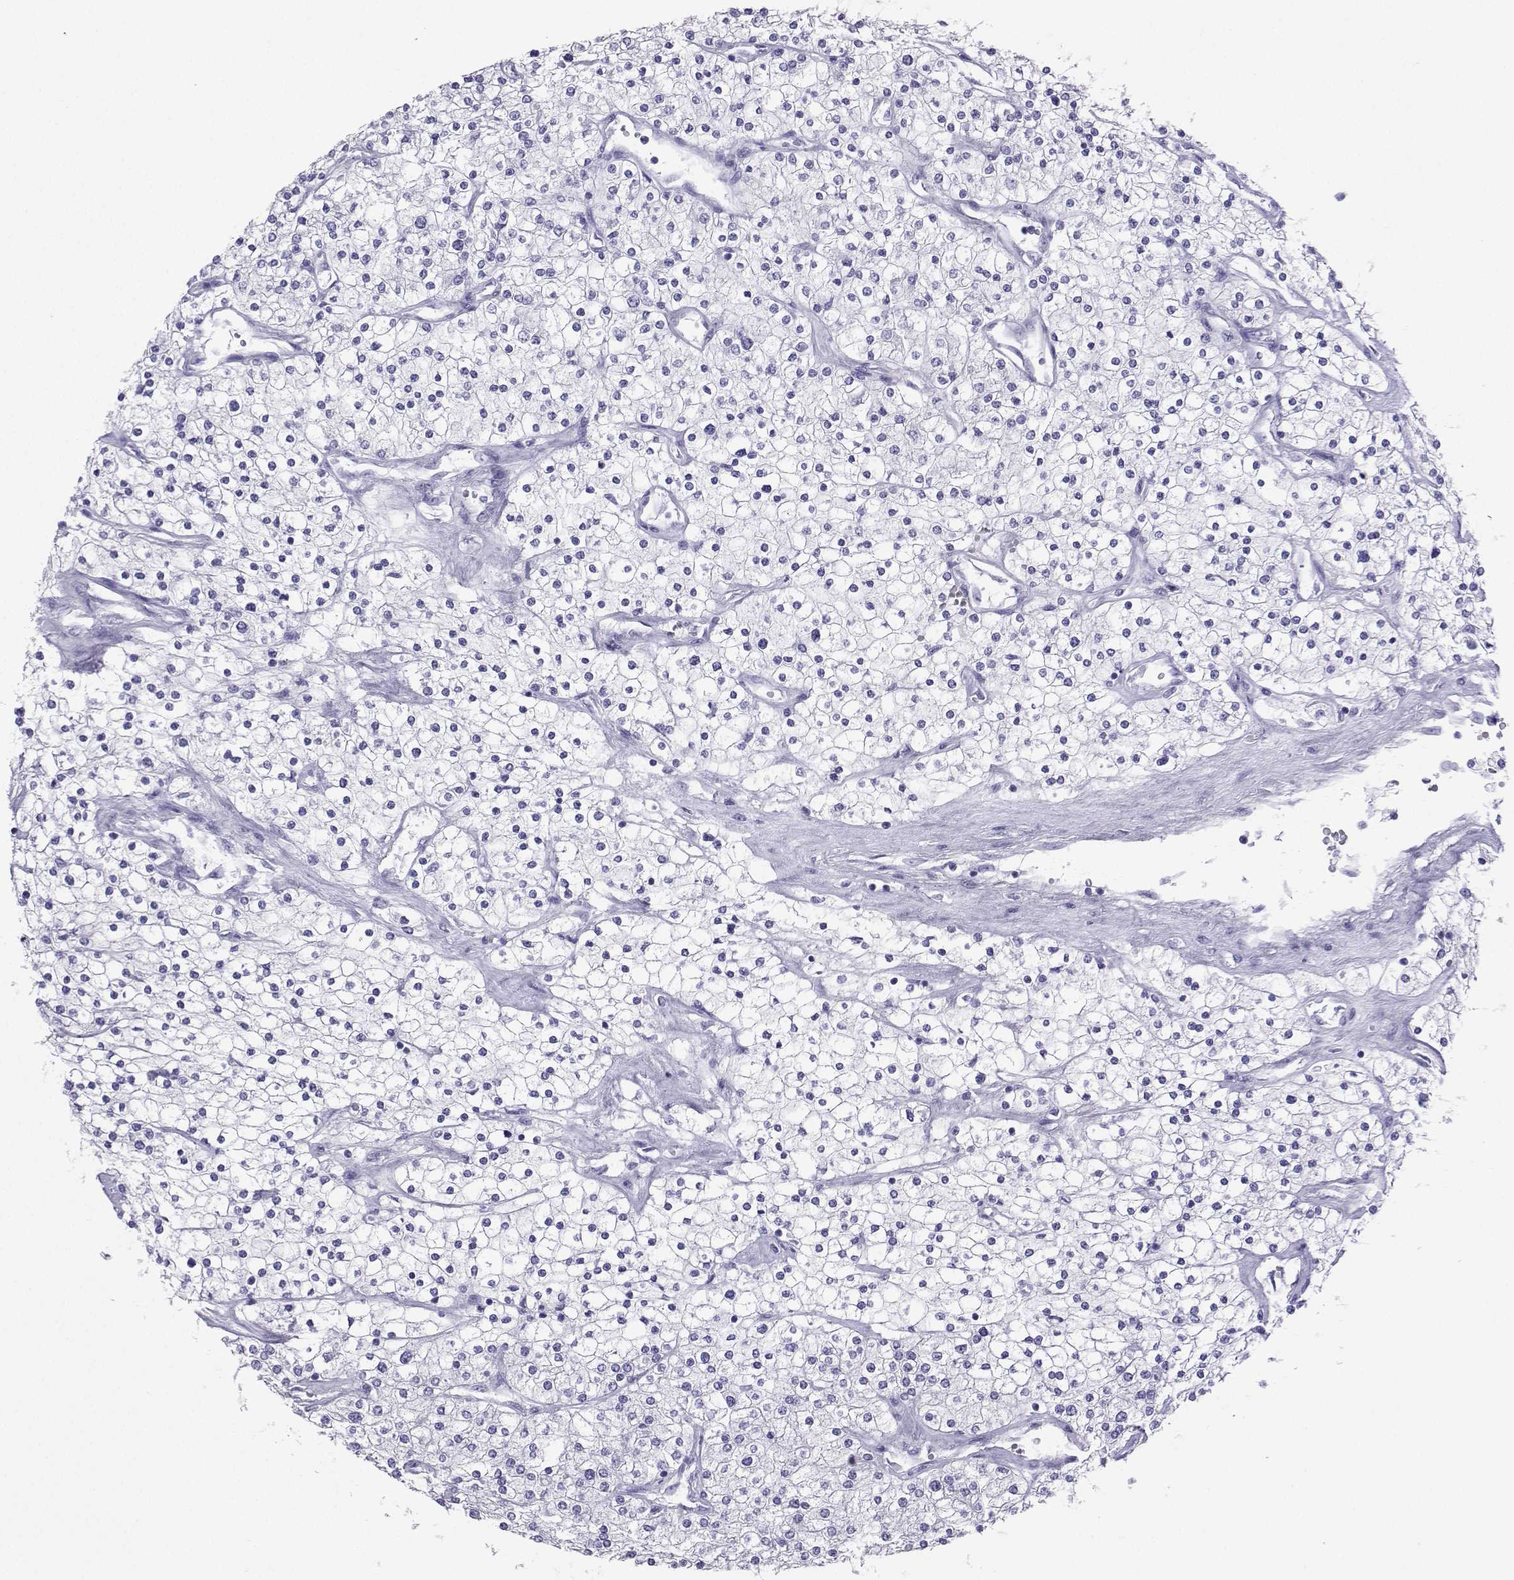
{"staining": {"intensity": "negative", "quantity": "none", "location": "none"}, "tissue": "renal cancer", "cell_type": "Tumor cells", "image_type": "cancer", "snomed": [{"axis": "morphology", "description": "Adenocarcinoma, NOS"}, {"axis": "topography", "description": "Kidney"}], "caption": "This is a micrograph of immunohistochemistry staining of renal cancer, which shows no expression in tumor cells.", "gene": "LORICRIN", "patient": {"sex": "male", "age": 80}}